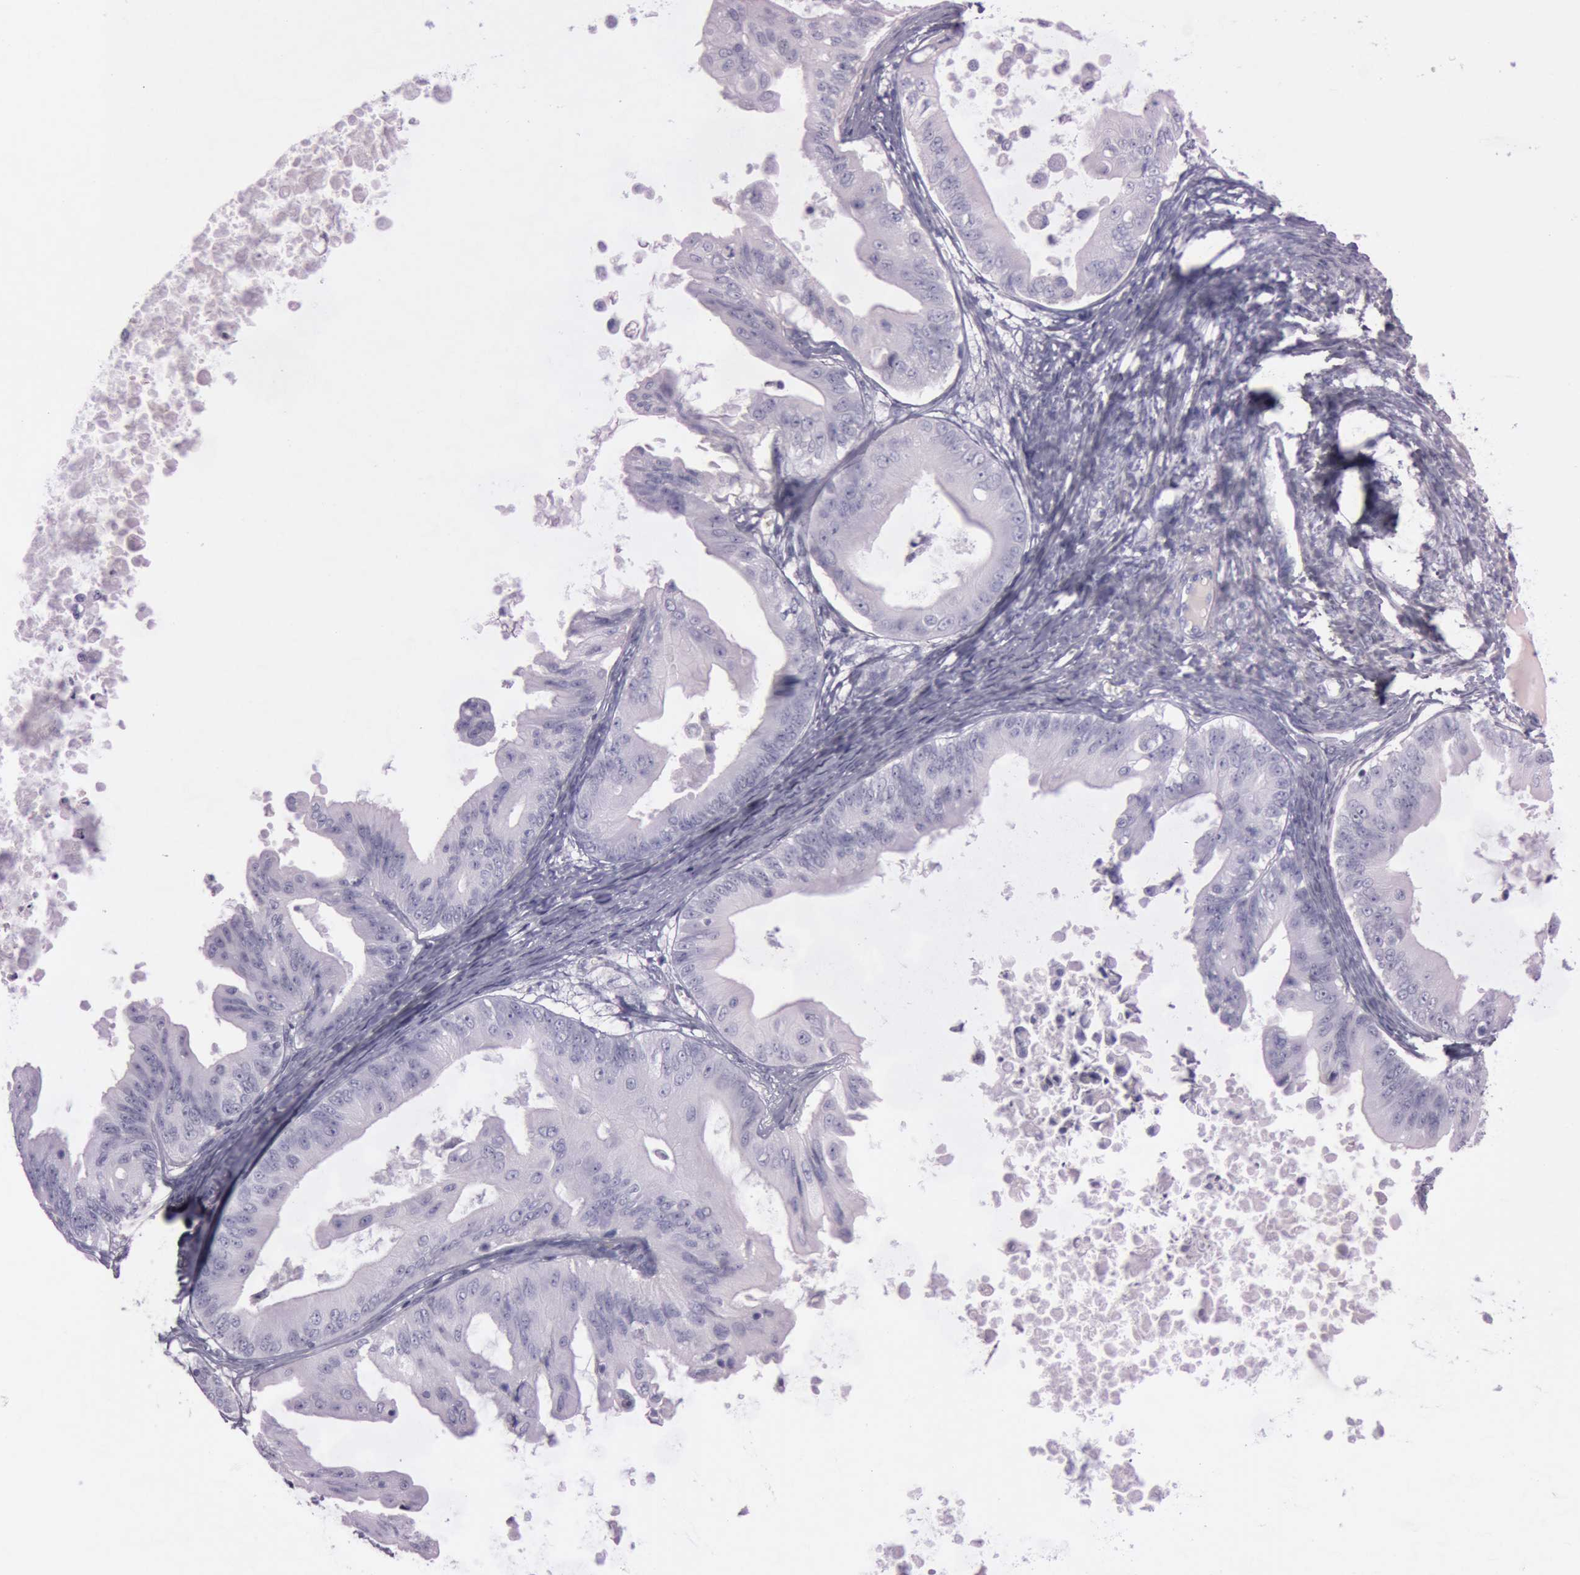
{"staining": {"intensity": "negative", "quantity": "none", "location": "none"}, "tissue": "ovarian cancer", "cell_type": "Tumor cells", "image_type": "cancer", "snomed": [{"axis": "morphology", "description": "Cystadenocarcinoma, mucinous, NOS"}, {"axis": "topography", "description": "Ovary"}], "caption": "Immunohistochemistry (IHC) micrograph of ovarian cancer (mucinous cystadenocarcinoma) stained for a protein (brown), which demonstrates no expression in tumor cells. The staining is performed using DAB (3,3'-diaminobenzidine) brown chromogen with nuclei counter-stained in using hematoxylin.", "gene": "S100A7", "patient": {"sex": "female", "age": 37}}